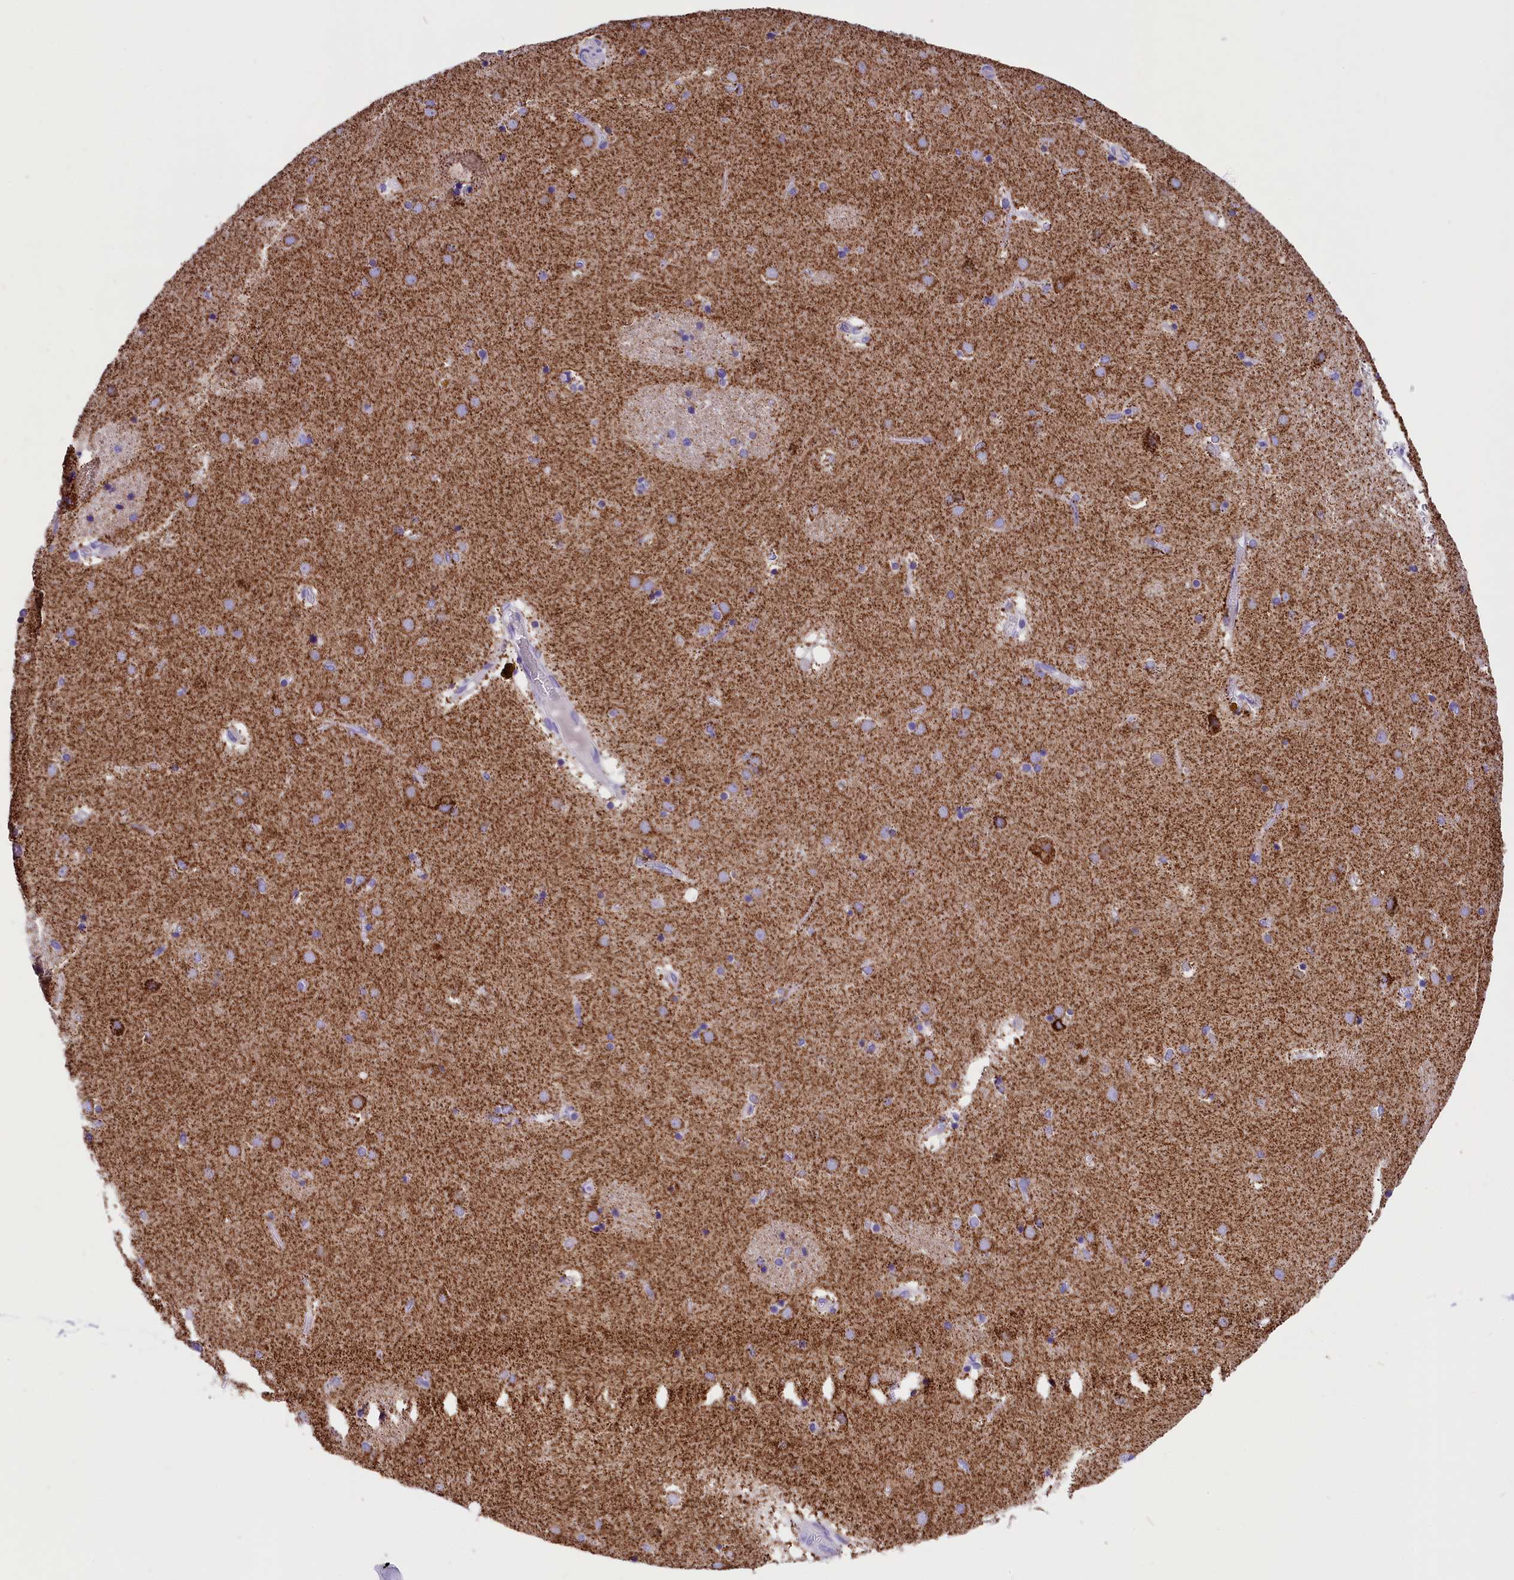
{"staining": {"intensity": "moderate", "quantity": "<25%", "location": "cytoplasmic/membranous"}, "tissue": "caudate", "cell_type": "Glial cells", "image_type": "normal", "snomed": [{"axis": "morphology", "description": "Normal tissue, NOS"}, {"axis": "topography", "description": "Lateral ventricle wall"}], "caption": "Protein analysis of normal caudate shows moderate cytoplasmic/membranous expression in about <25% of glial cells.", "gene": "ABAT", "patient": {"sex": "male", "age": 70}}